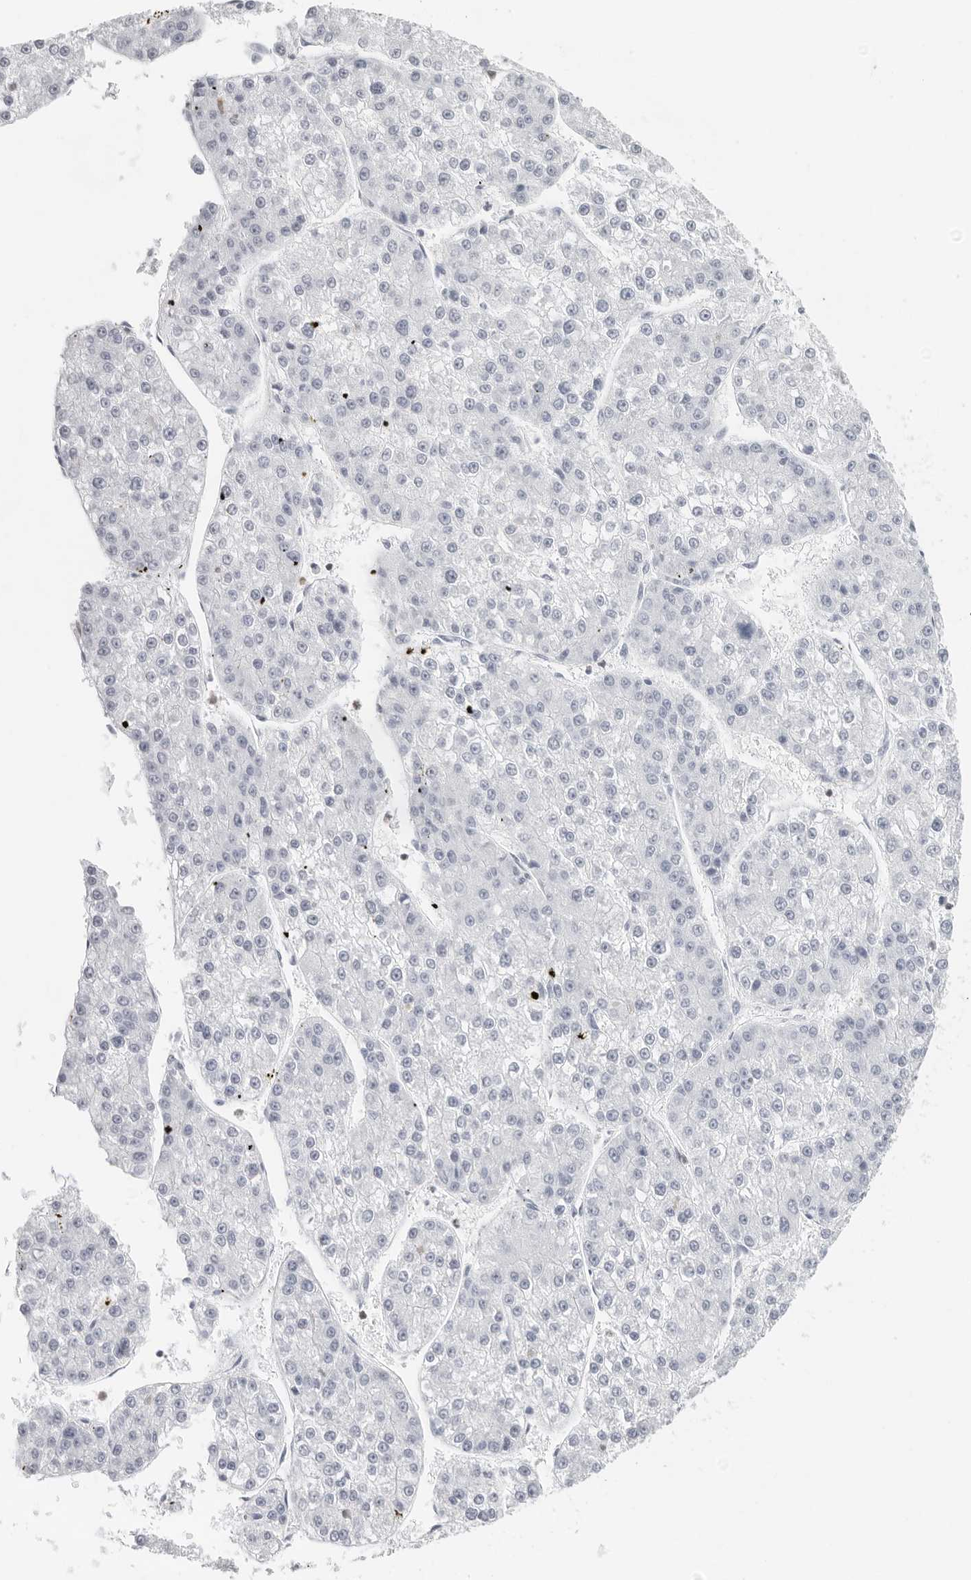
{"staining": {"intensity": "negative", "quantity": "none", "location": "none"}, "tissue": "liver cancer", "cell_type": "Tumor cells", "image_type": "cancer", "snomed": [{"axis": "morphology", "description": "Carcinoma, Hepatocellular, NOS"}, {"axis": "topography", "description": "Liver"}], "caption": "Immunohistochemistry micrograph of neoplastic tissue: human liver hepatocellular carcinoma stained with DAB (3,3'-diaminobenzidine) shows no significant protein expression in tumor cells.", "gene": "FMNL1", "patient": {"sex": "female", "age": 73}}